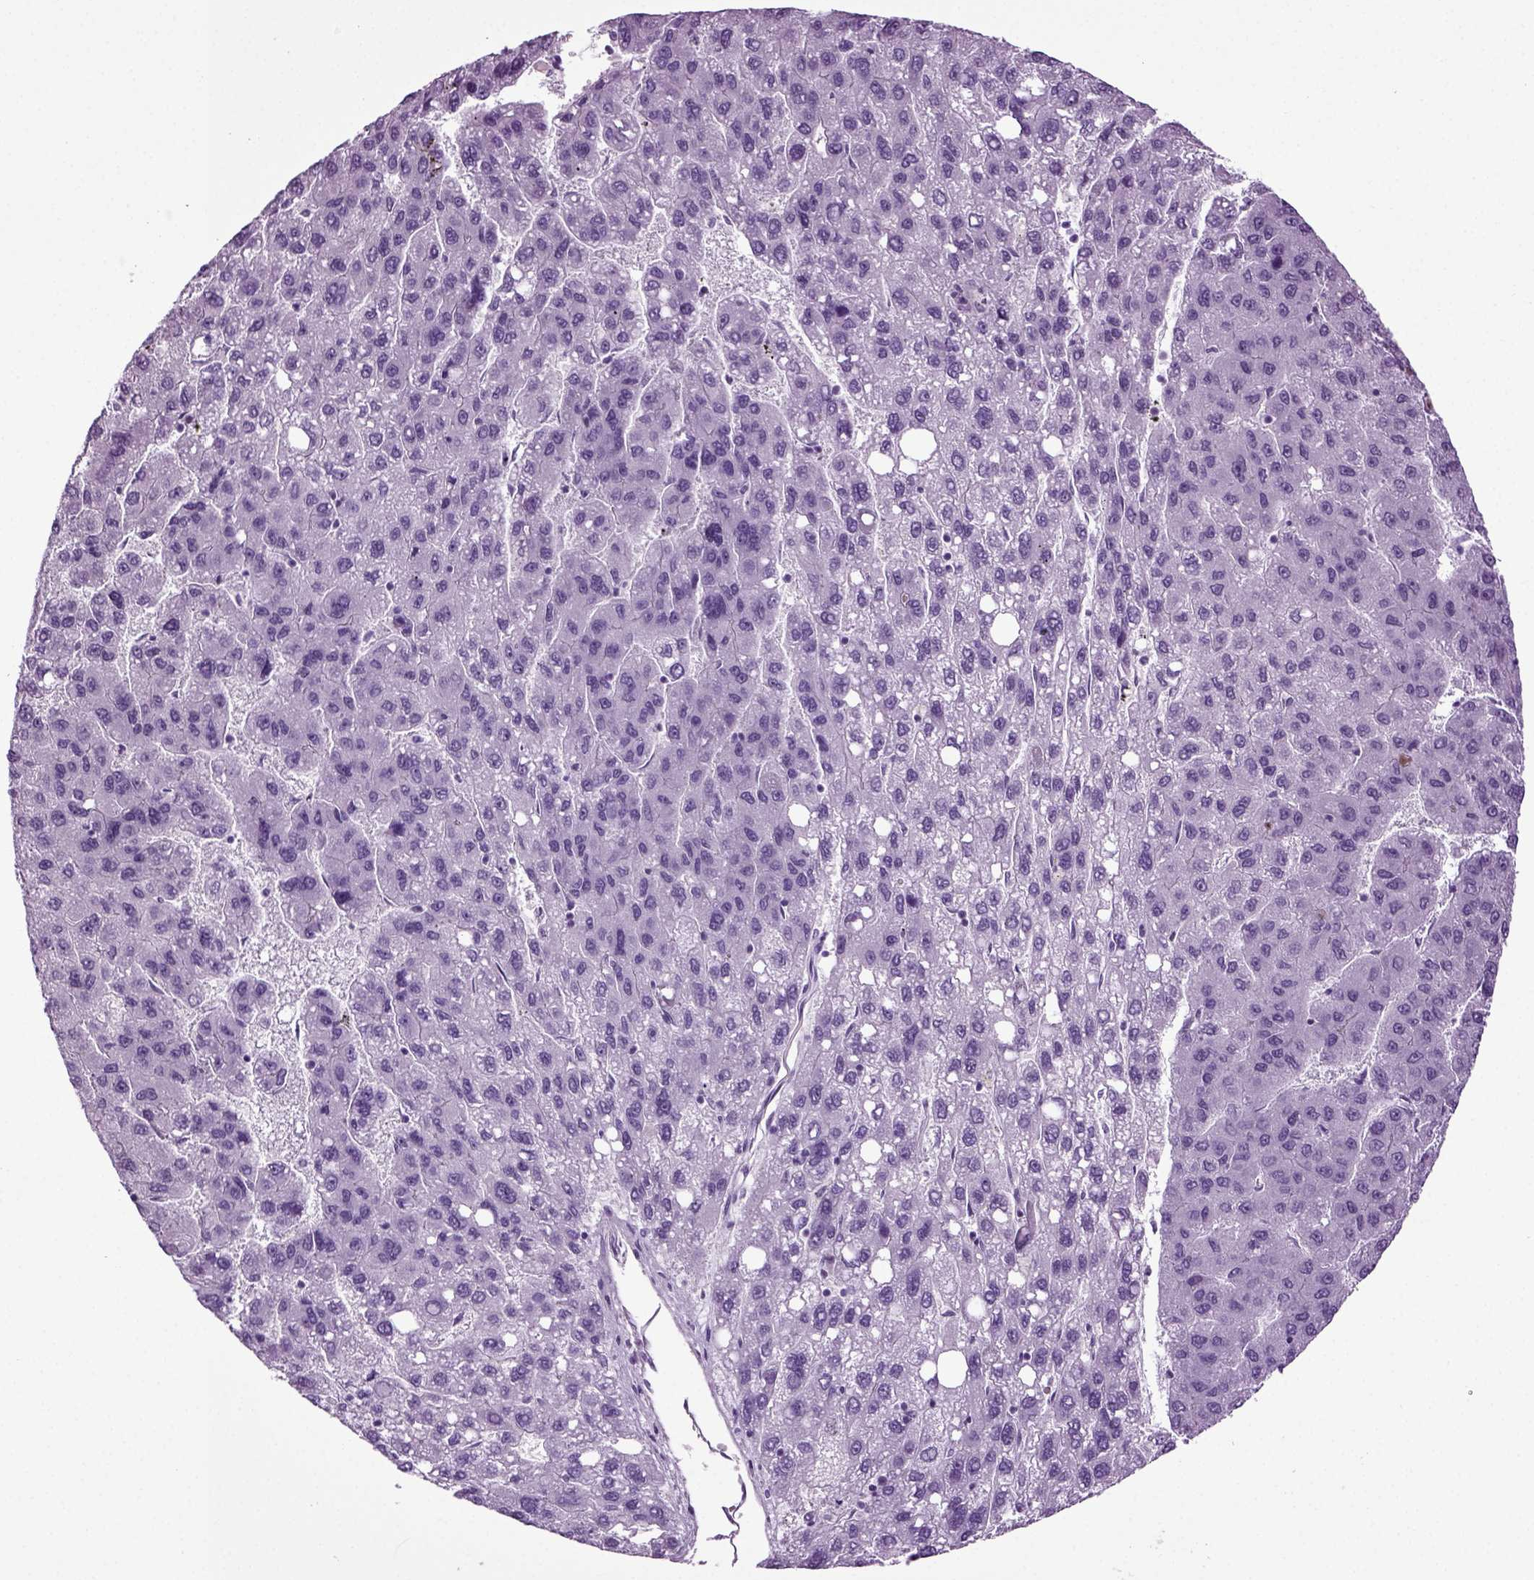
{"staining": {"intensity": "negative", "quantity": "none", "location": "none"}, "tissue": "liver cancer", "cell_type": "Tumor cells", "image_type": "cancer", "snomed": [{"axis": "morphology", "description": "Carcinoma, Hepatocellular, NOS"}, {"axis": "topography", "description": "Liver"}], "caption": "Immunohistochemistry (IHC) image of neoplastic tissue: human hepatocellular carcinoma (liver) stained with DAB reveals no significant protein expression in tumor cells. Brightfield microscopy of IHC stained with DAB (brown) and hematoxylin (blue), captured at high magnification.", "gene": "RFX3", "patient": {"sex": "female", "age": 82}}